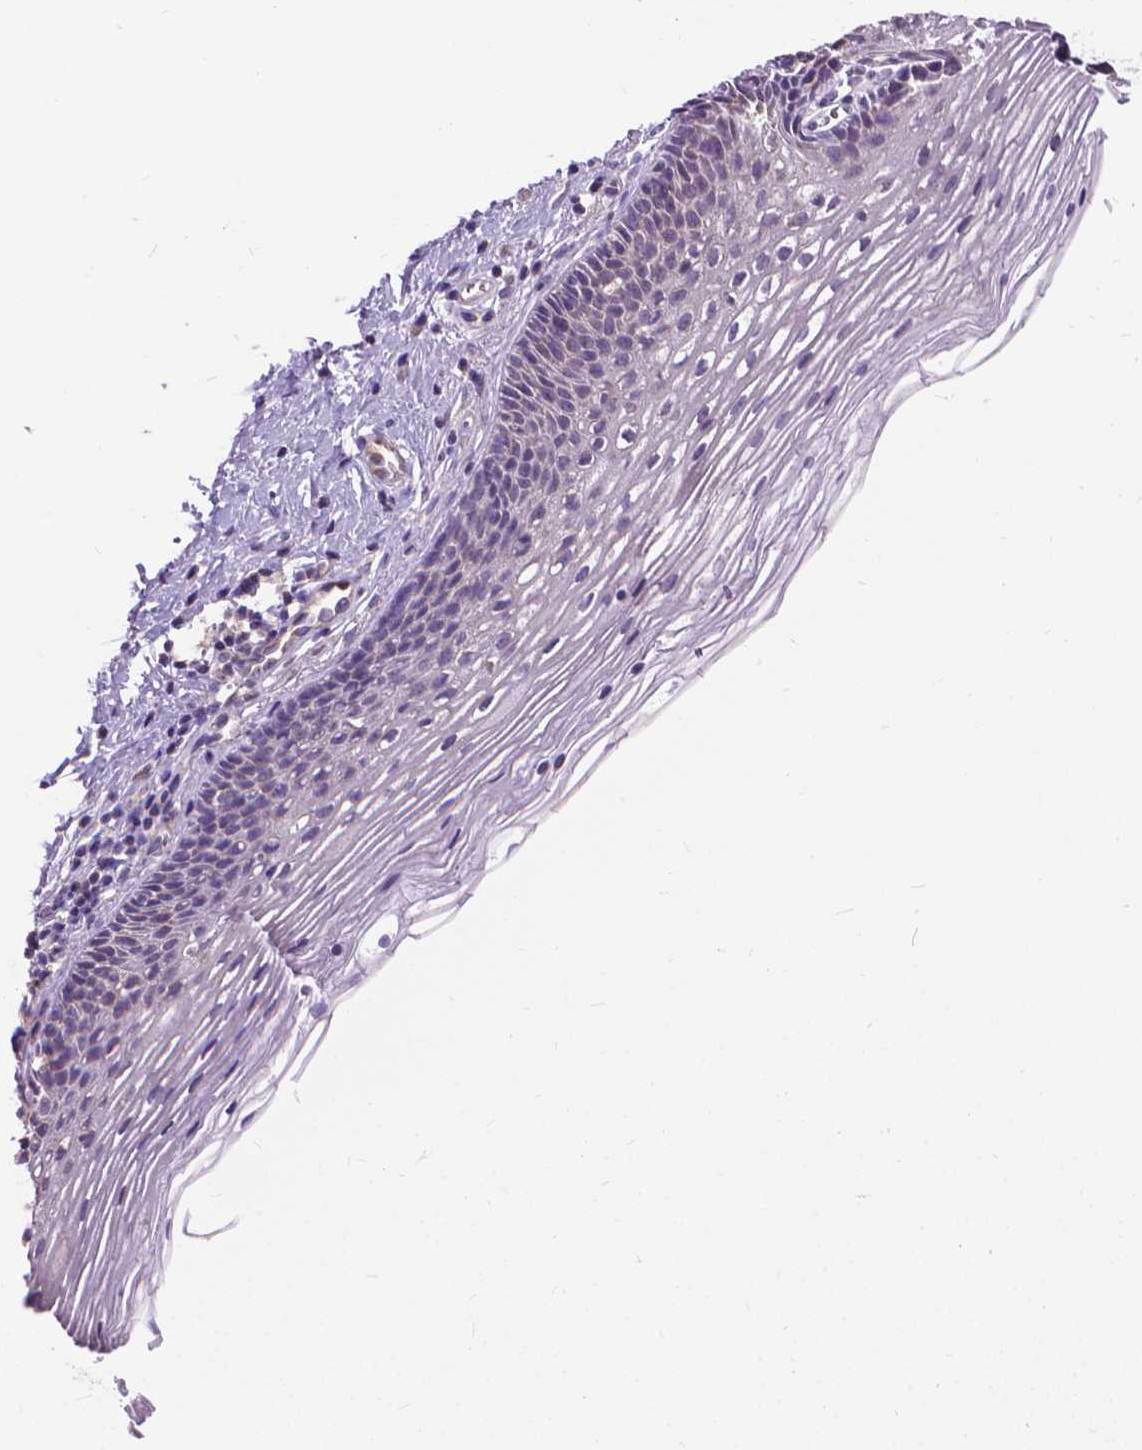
{"staining": {"intensity": "negative", "quantity": "none", "location": "none"}, "tissue": "cervix", "cell_type": "Glandular cells", "image_type": "normal", "snomed": [{"axis": "morphology", "description": "Normal tissue, NOS"}, {"axis": "topography", "description": "Cervix"}], "caption": "DAB (3,3'-diaminobenzidine) immunohistochemical staining of benign cervix exhibits no significant staining in glandular cells. (Immunohistochemistry (ihc), brightfield microscopy, high magnification).", "gene": "SYN1", "patient": {"sex": "female", "age": 34}}